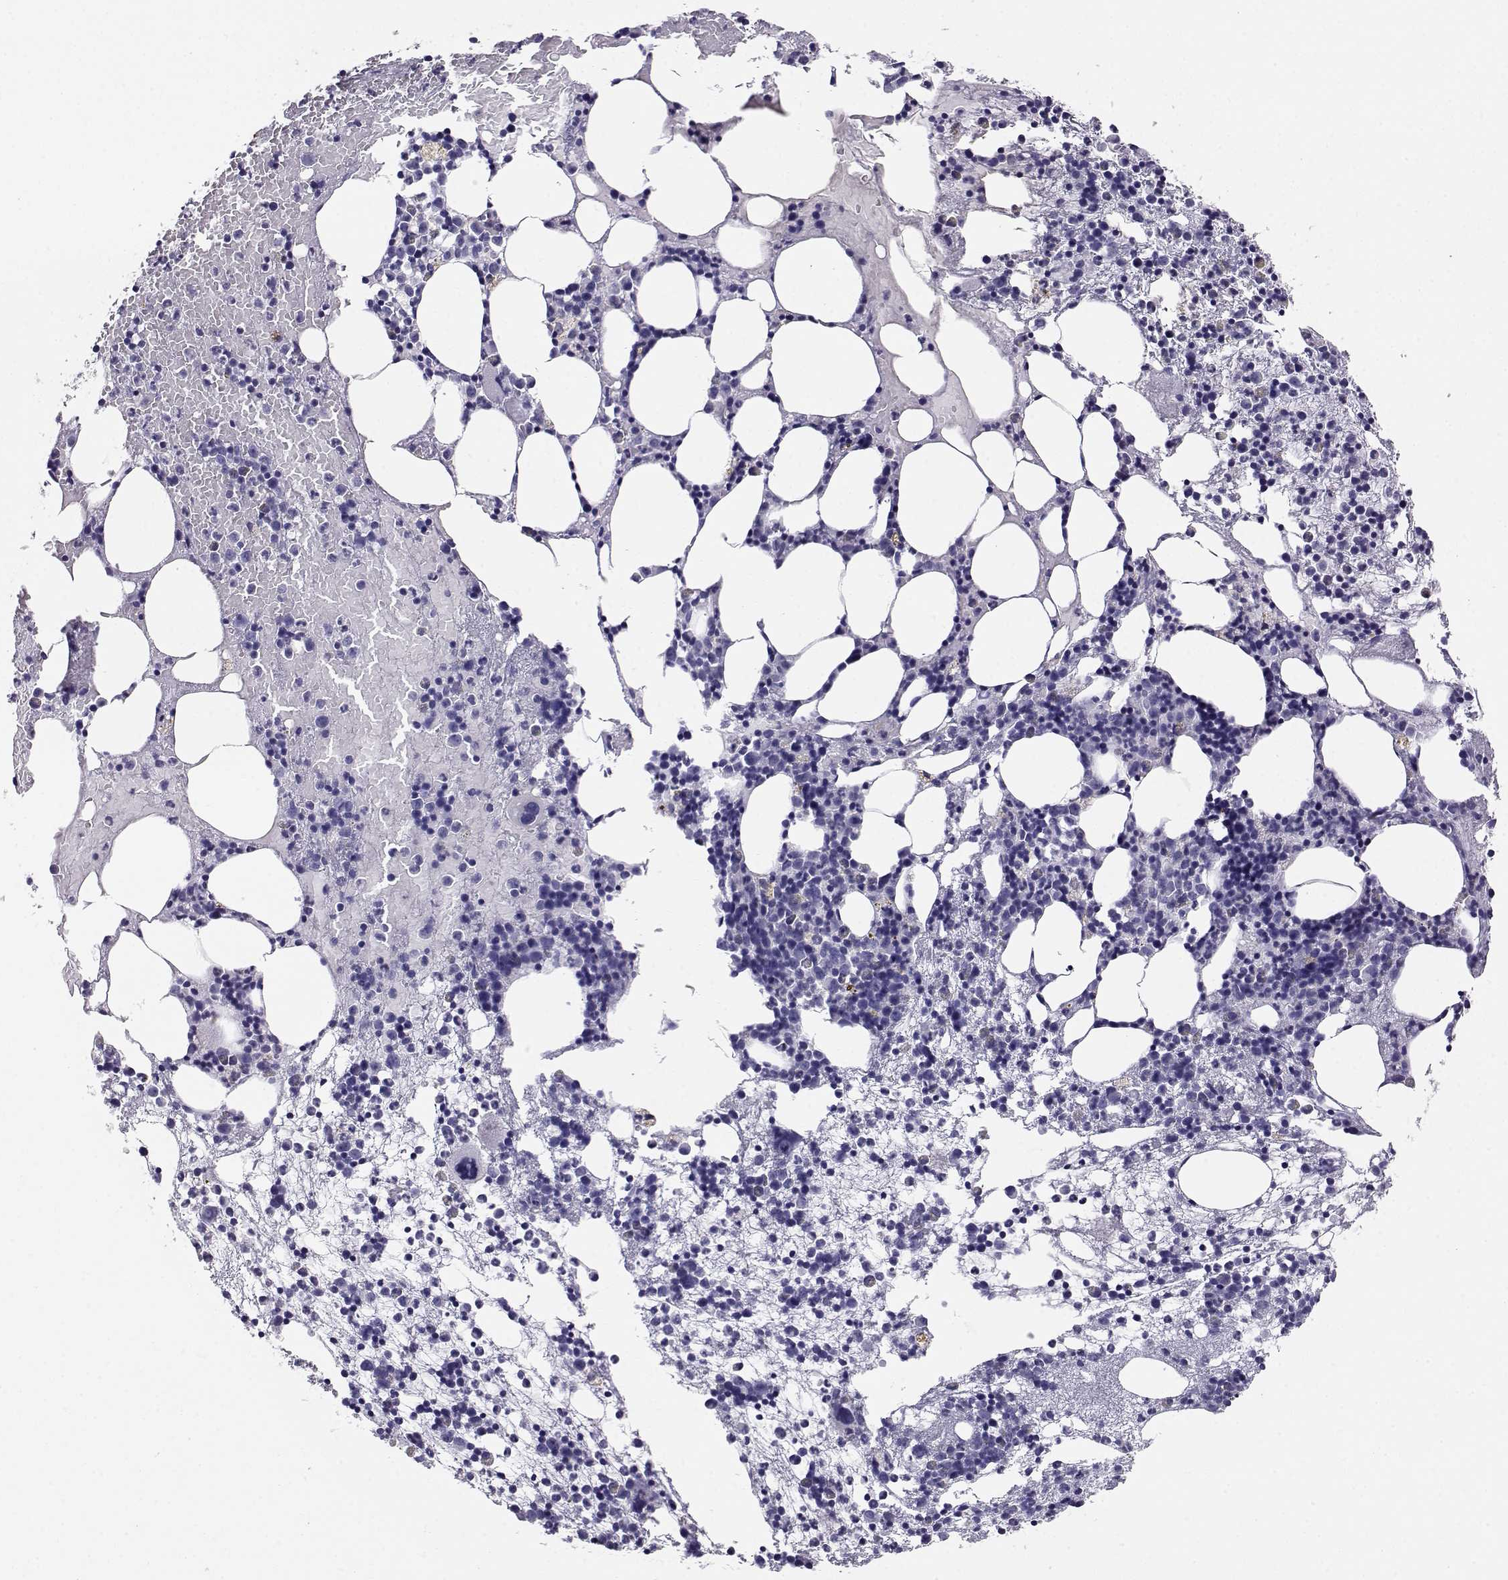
{"staining": {"intensity": "negative", "quantity": "none", "location": "none"}, "tissue": "bone marrow", "cell_type": "Hematopoietic cells", "image_type": "normal", "snomed": [{"axis": "morphology", "description": "Normal tissue, NOS"}, {"axis": "topography", "description": "Bone marrow"}], "caption": "This is an immunohistochemistry photomicrograph of normal human bone marrow. There is no positivity in hematopoietic cells.", "gene": "AKR1B1", "patient": {"sex": "male", "age": 54}}